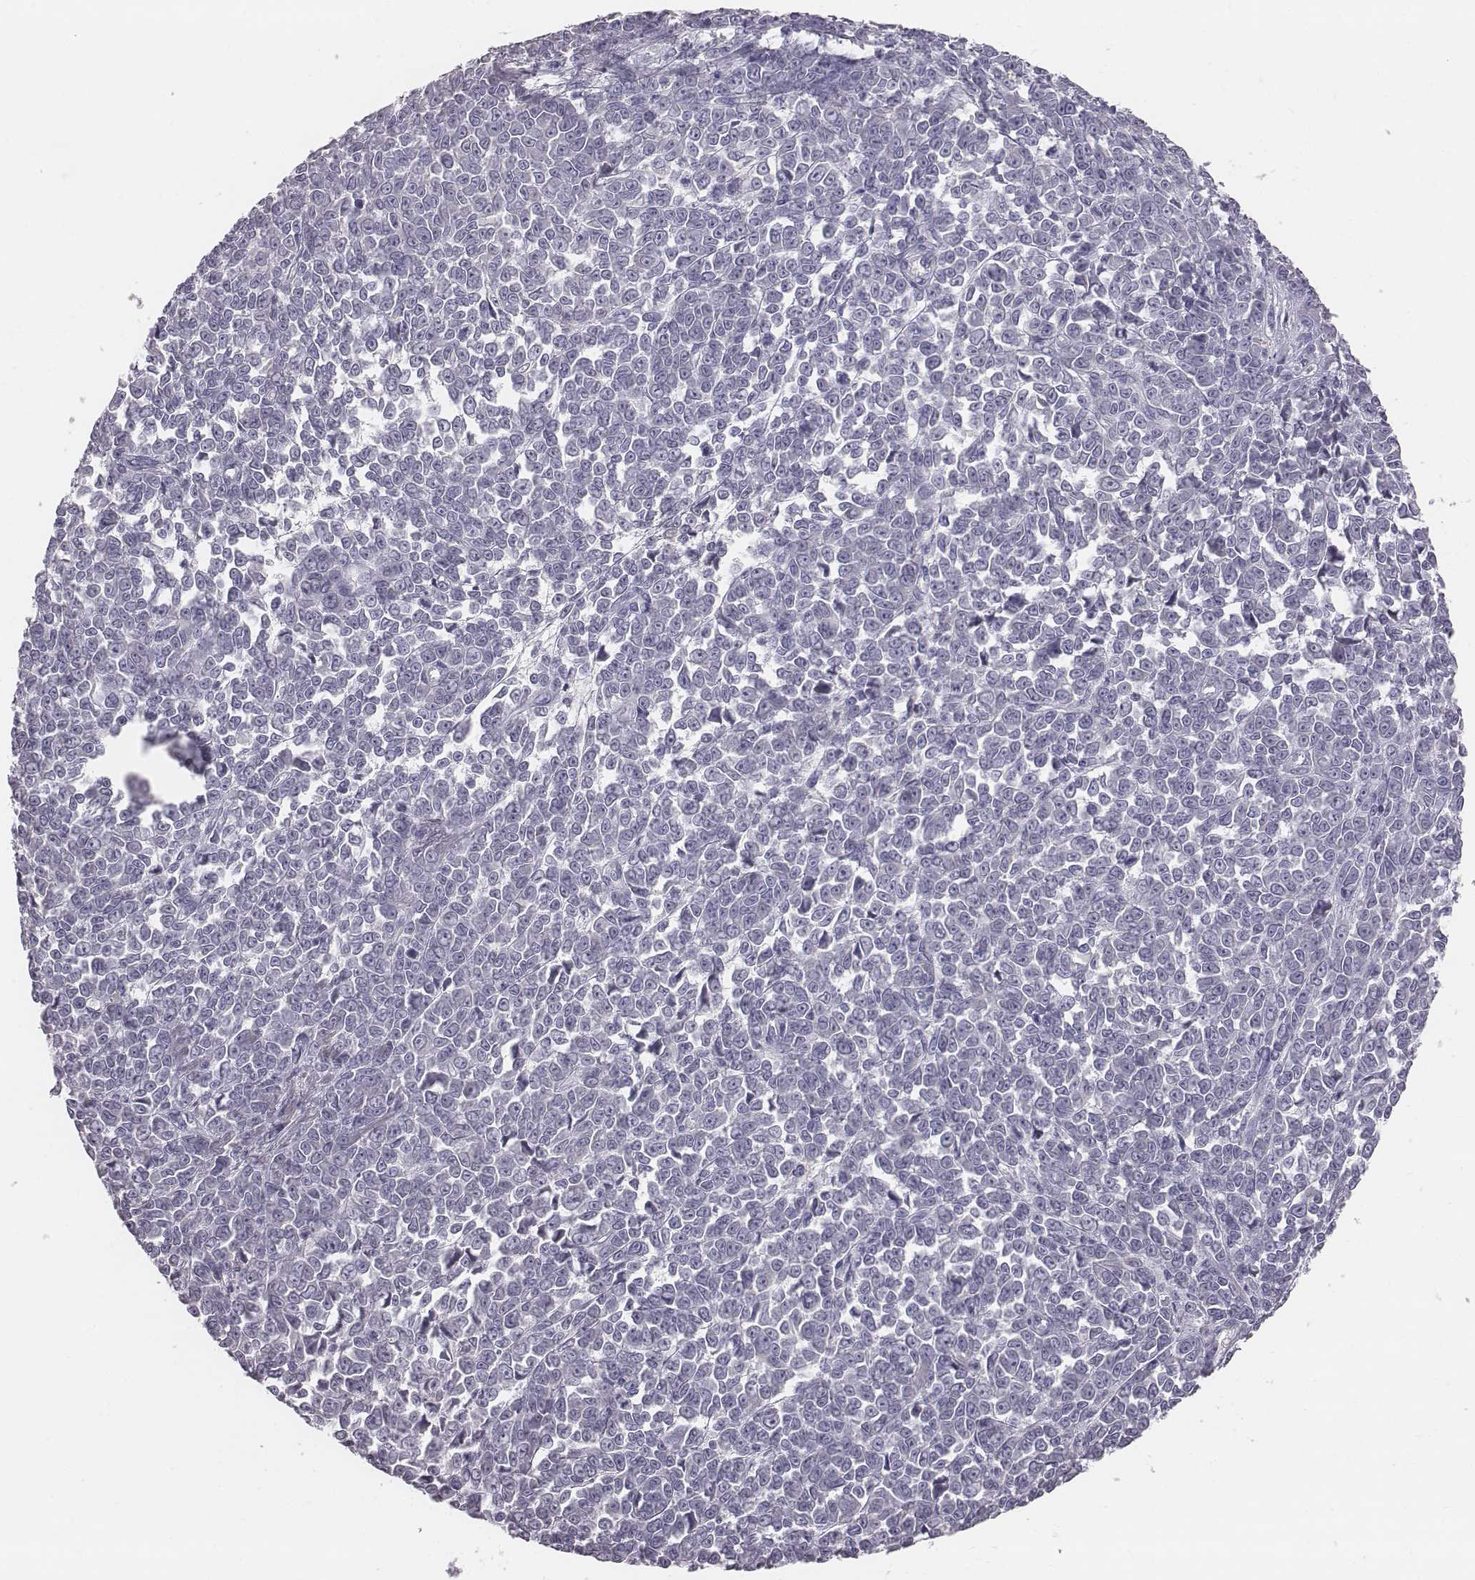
{"staining": {"intensity": "negative", "quantity": "none", "location": "none"}, "tissue": "melanoma", "cell_type": "Tumor cells", "image_type": "cancer", "snomed": [{"axis": "morphology", "description": "Malignant melanoma, NOS"}, {"axis": "topography", "description": "Skin"}], "caption": "Tumor cells are negative for brown protein staining in malignant melanoma.", "gene": "C6orf58", "patient": {"sex": "female", "age": 95}}